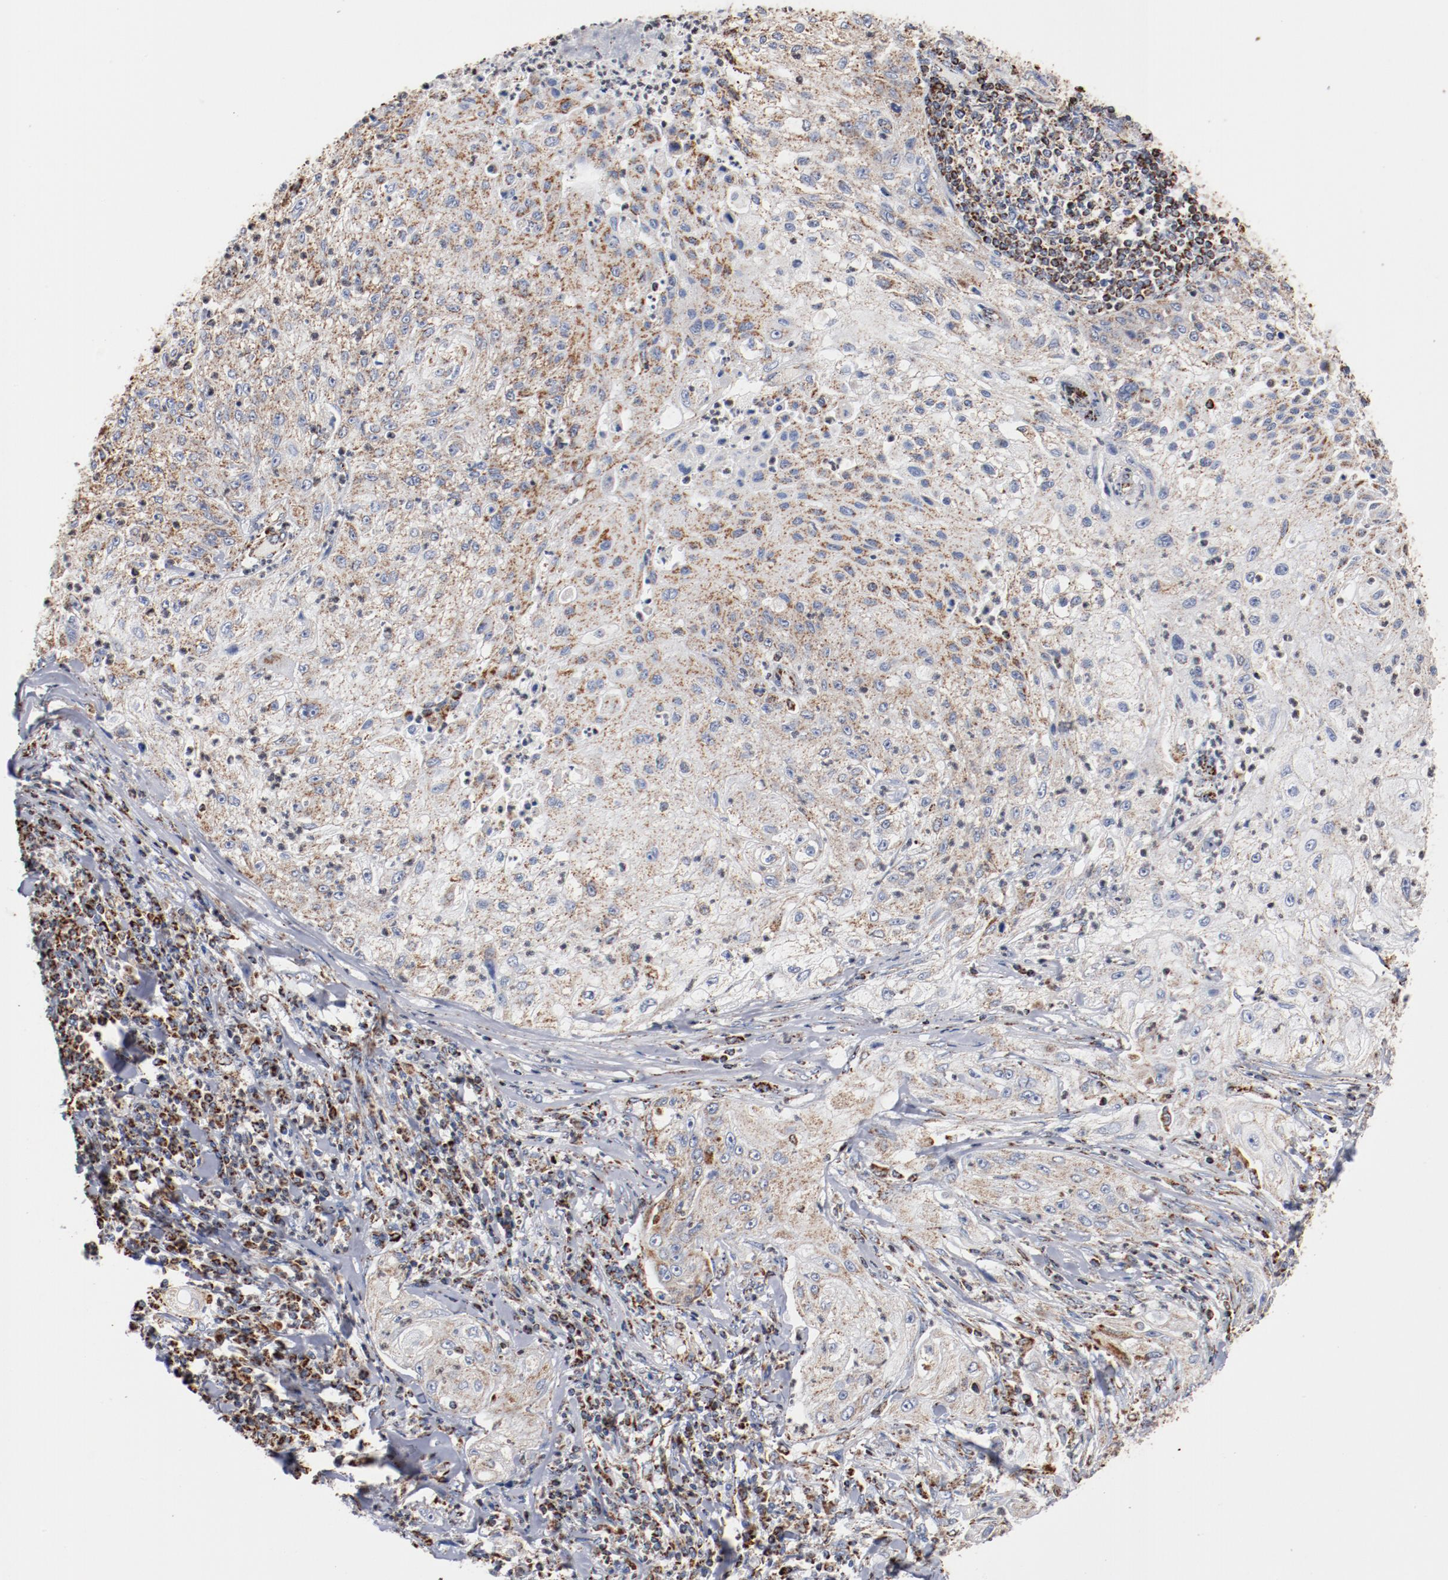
{"staining": {"intensity": "weak", "quantity": "<25%", "location": "cytoplasmic/membranous"}, "tissue": "lung cancer", "cell_type": "Tumor cells", "image_type": "cancer", "snomed": [{"axis": "morphology", "description": "Inflammation, NOS"}, {"axis": "morphology", "description": "Squamous cell carcinoma, NOS"}, {"axis": "topography", "description": "Lymph node"}, {"axis": "topography", "description": "Soft tissue"}, {"axis": "topography", "description": "Lung"}], "caption": "High power microscopy image of an immunohistochemistry (IHC) histopathology image of lung cancer, revealing no significant positivity in tumor cells.", "gene": "NDUFS4", "patient": {"sex": "male", "age": 66}}